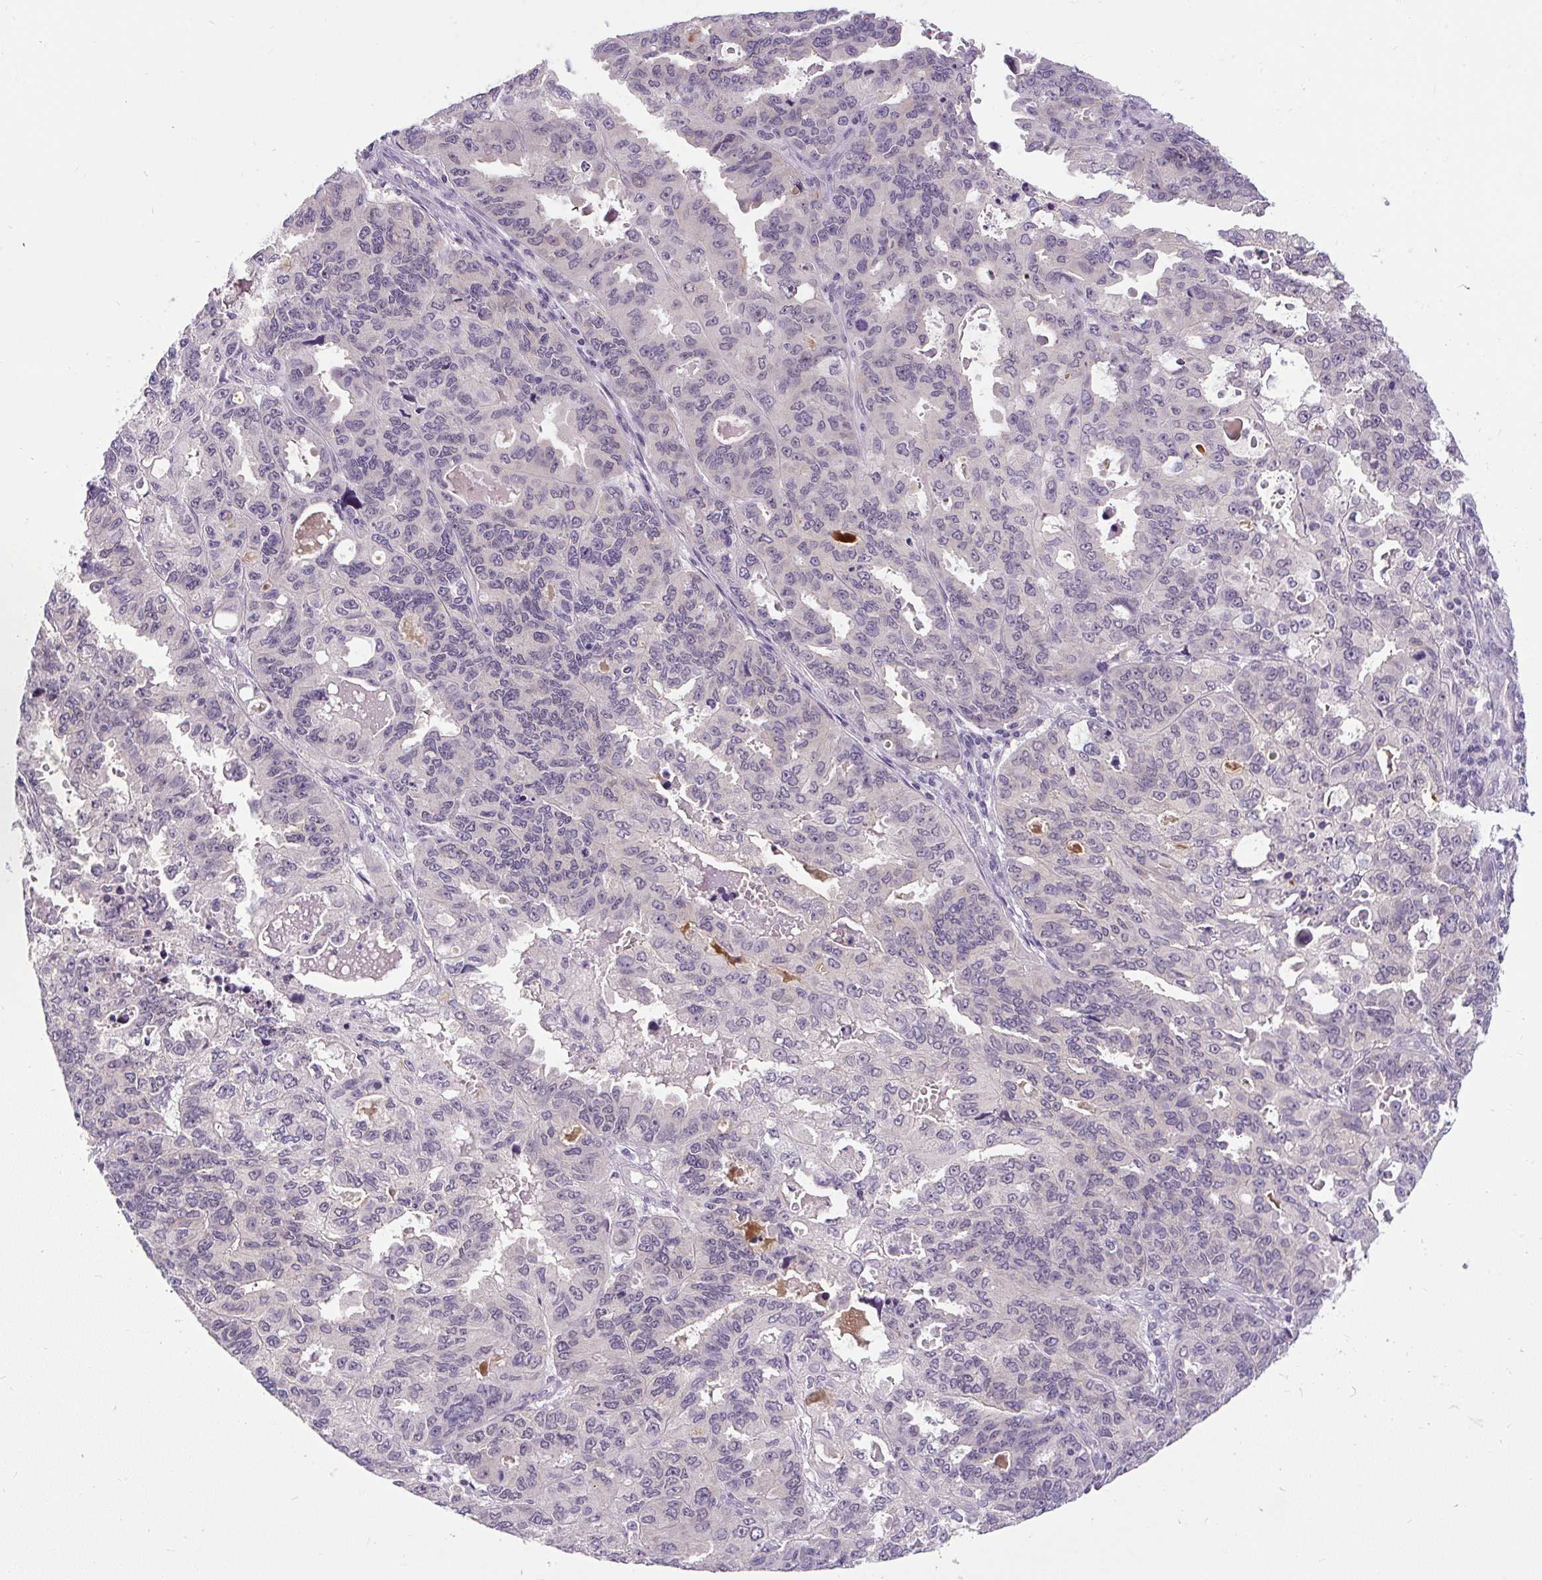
{"staining": {"intensity": "negative", "quantity": "none", "location": "none"}, "tissue": "endometrial cancer", "cell_type": "Tumor cells", "image_type": "cancer", "snomed": [{"axis": "morphology", "description": "Adenocarcinoma, NOS"}, {"axis": "topography", "description": "Uterus"}], "caption": "A high-resolution photomicrograph shows IHC staining of endometrial adenocarcinoma, which shows no significant positivity in tumor cells.", "gene": "FAM117B", "patient": {"sex": "female", "age": 79}}